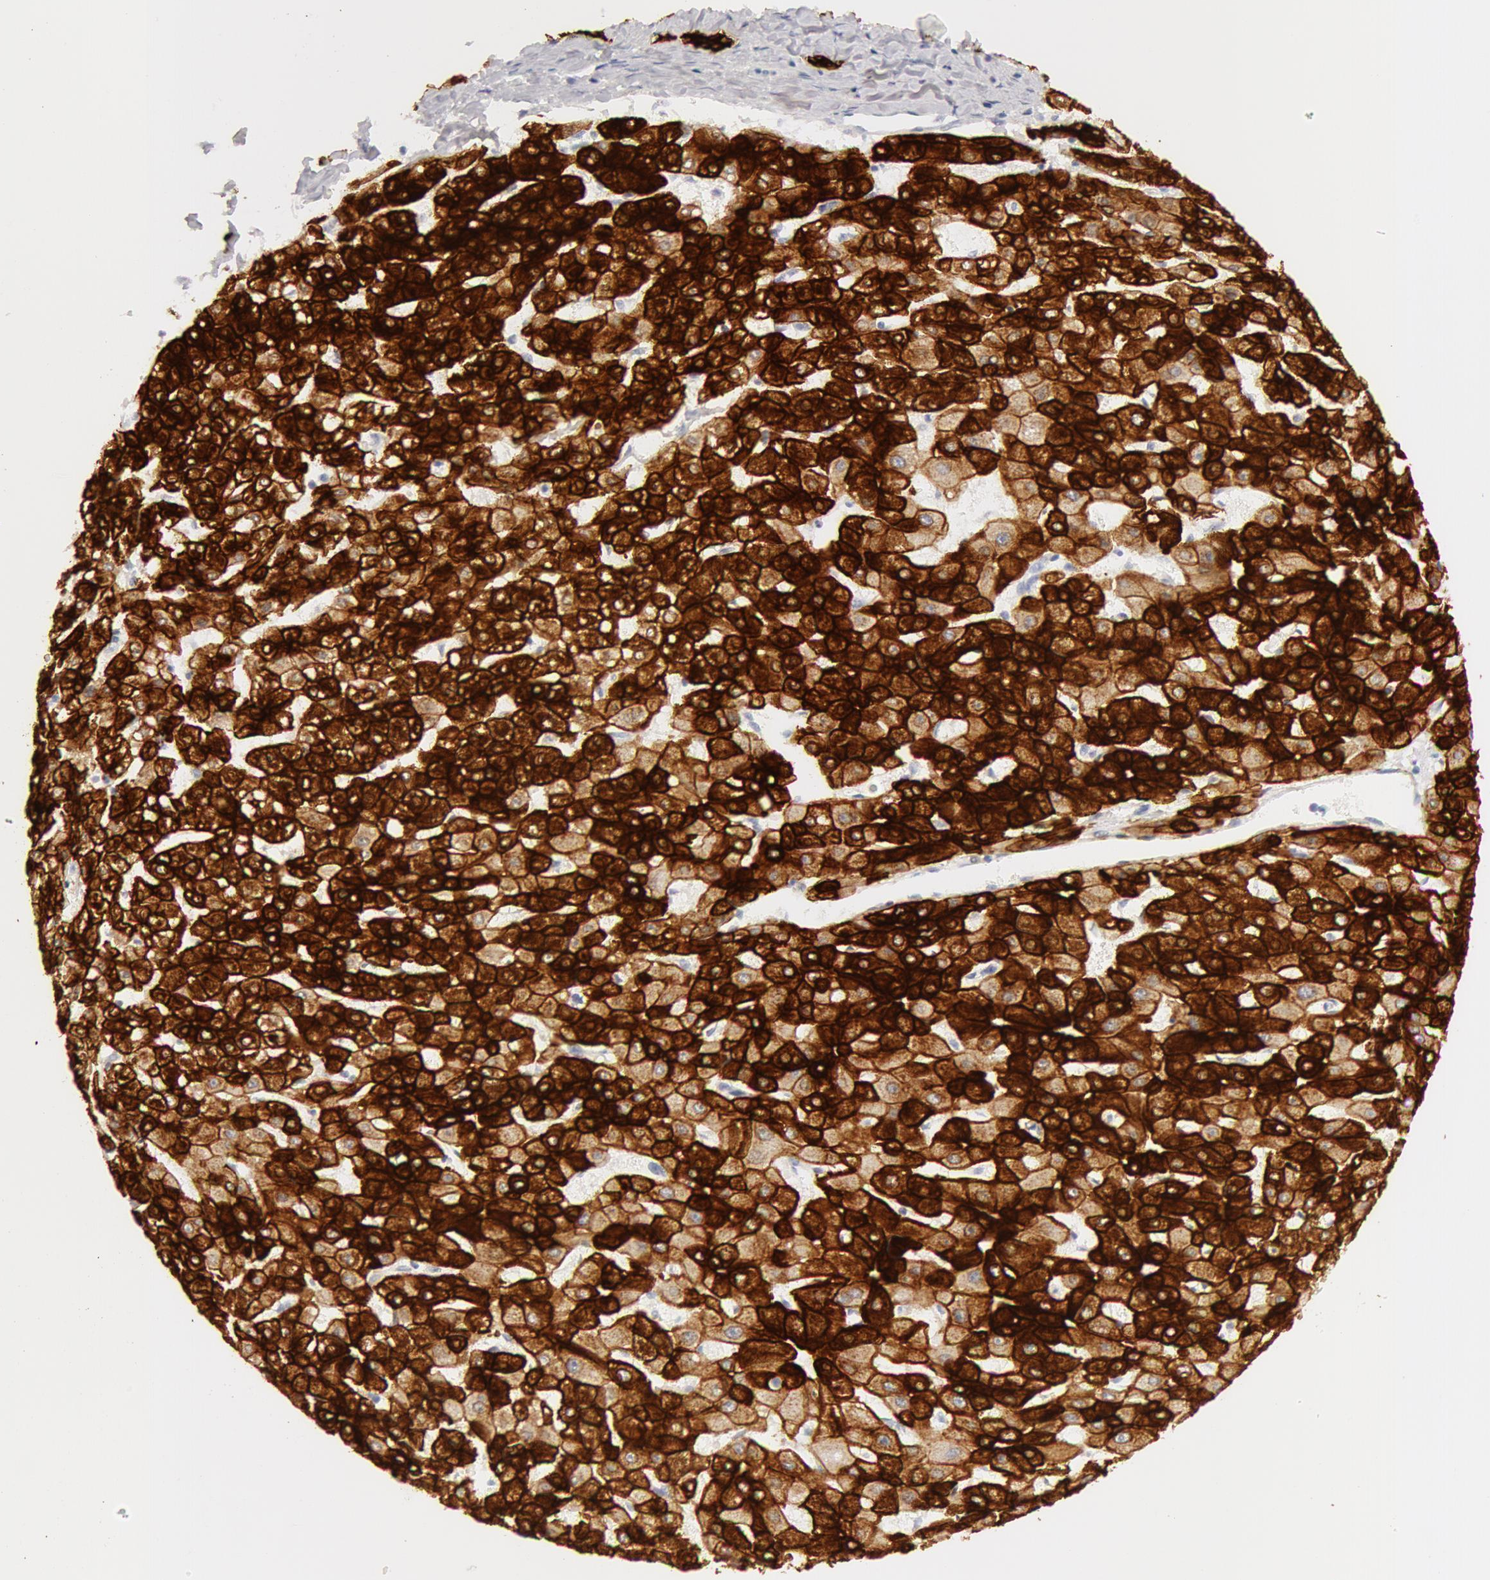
{"staining": {"intensity": "strong", "quantity": ">75%", "location": "cytoplasmic/membranous"}, "tissue": "liver cancer", "cell_type": "Tumor cells", "image_type": "cancer", "snomed": [{"axis": "morphology", "description": "Carcinoma, Hepatocellular, NOS"}, {"axis": "topography", "description": "Liver"}], "caption": "Hepatocellular carcinoma (liver) stained for a protein (brown) exhibits strong cytoplasmic/membranous positive expression in about >75% of tumor cells.", "gene": "KRT8", "patient": {"sex": "female", "age": 52}}